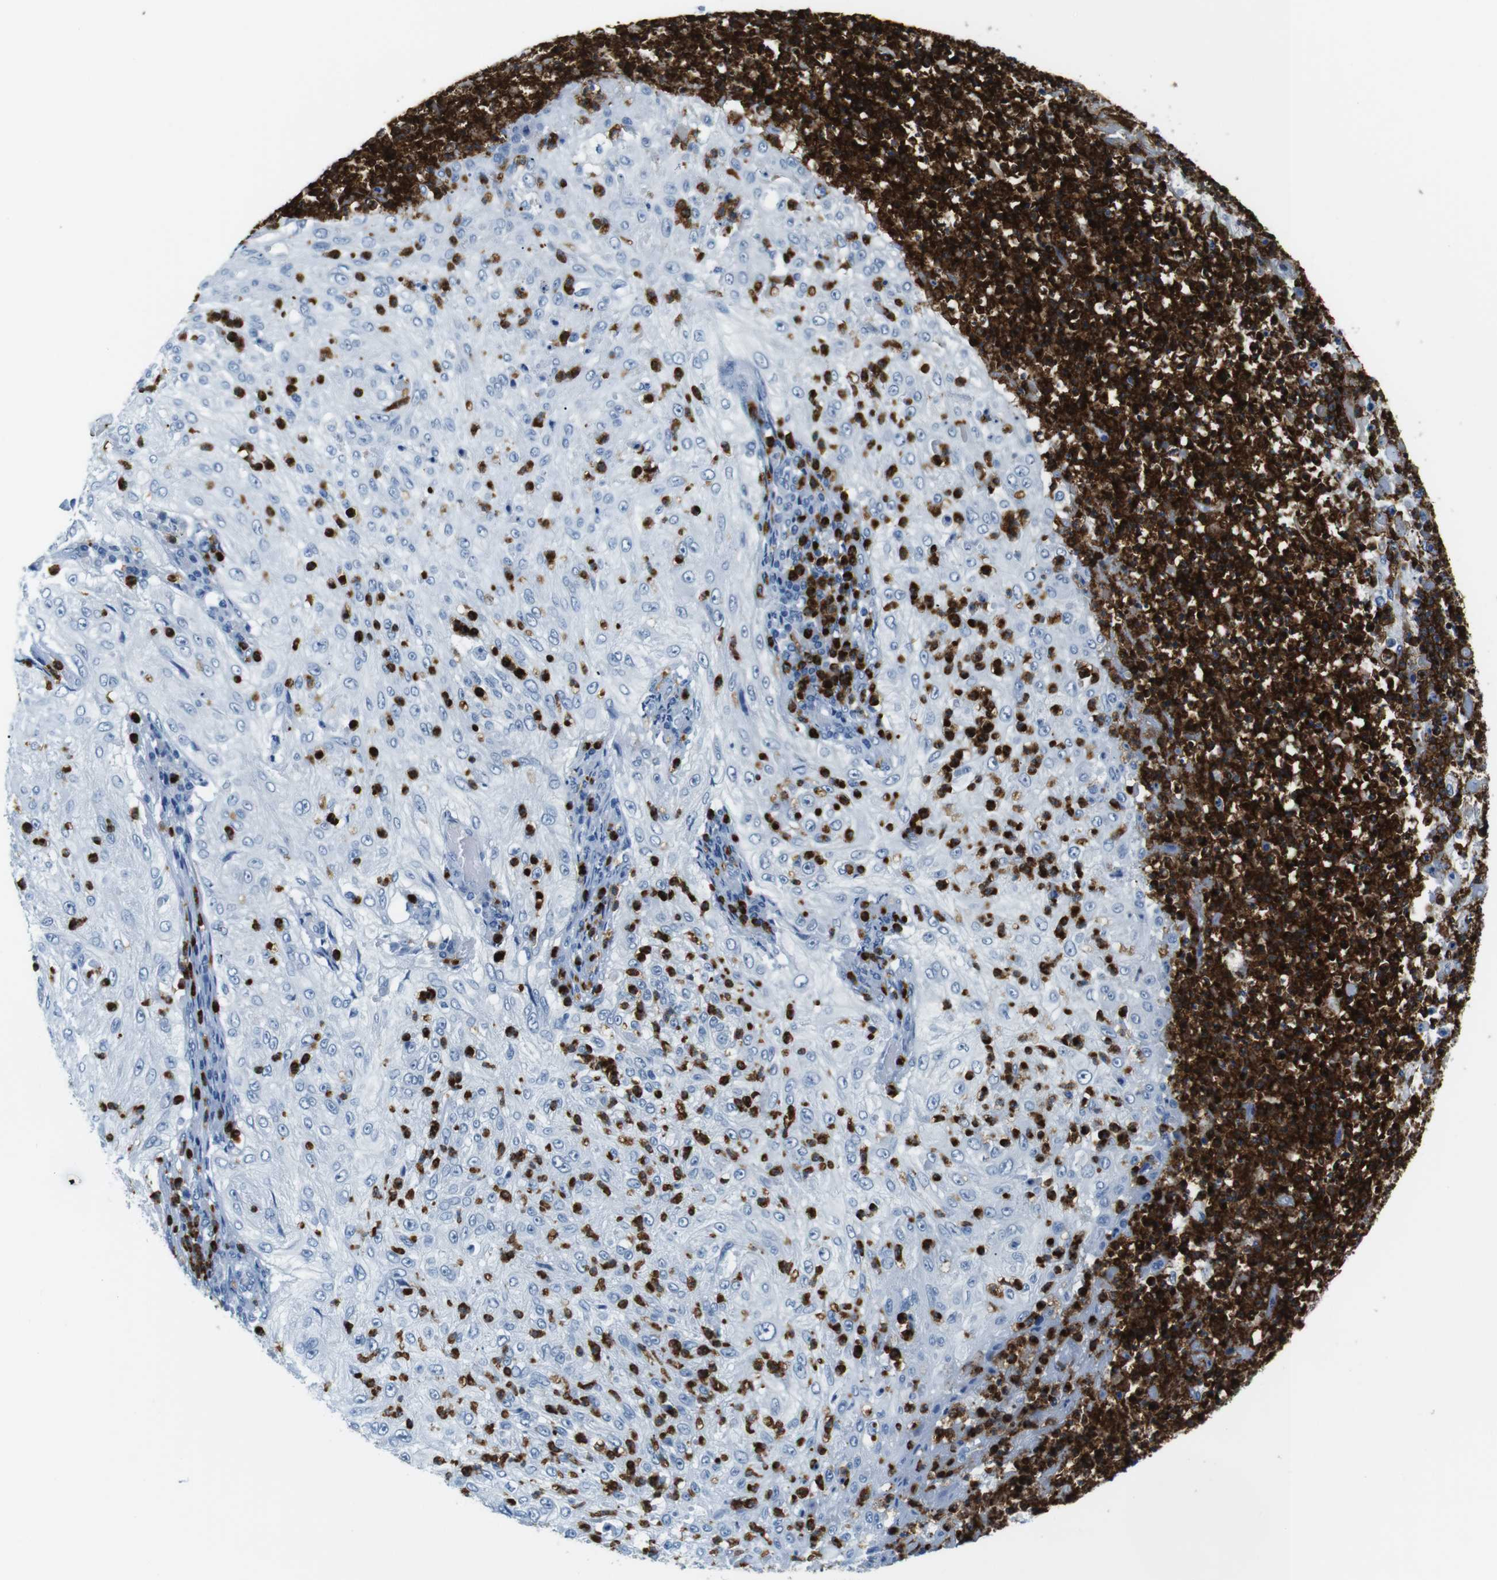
{"staining": {"intensity": "negative", "quantity": "none", "location": "none"}, "tissue": "lung cancer", "cell_type": "Tumor cells", "image_type": "cancer", "snomed": [{"axis": "morphology", "description": "Inflammation, NOS"}, {"axis": "morphology", "description": "Squamous cell carcinoma, NOS"}, {"axis": "topography", "description": "Lymph node"}, {"axis": "topography", "description": "Soft tissue"}, {"axis": "topography", "description": "Lung"}], "caption": "Tumor cells show no significant protein staining in lung cancer (squamous cell carcinoma).", "gene": "MCEMP1", "patient": {"sex": "male", "age": 66}}